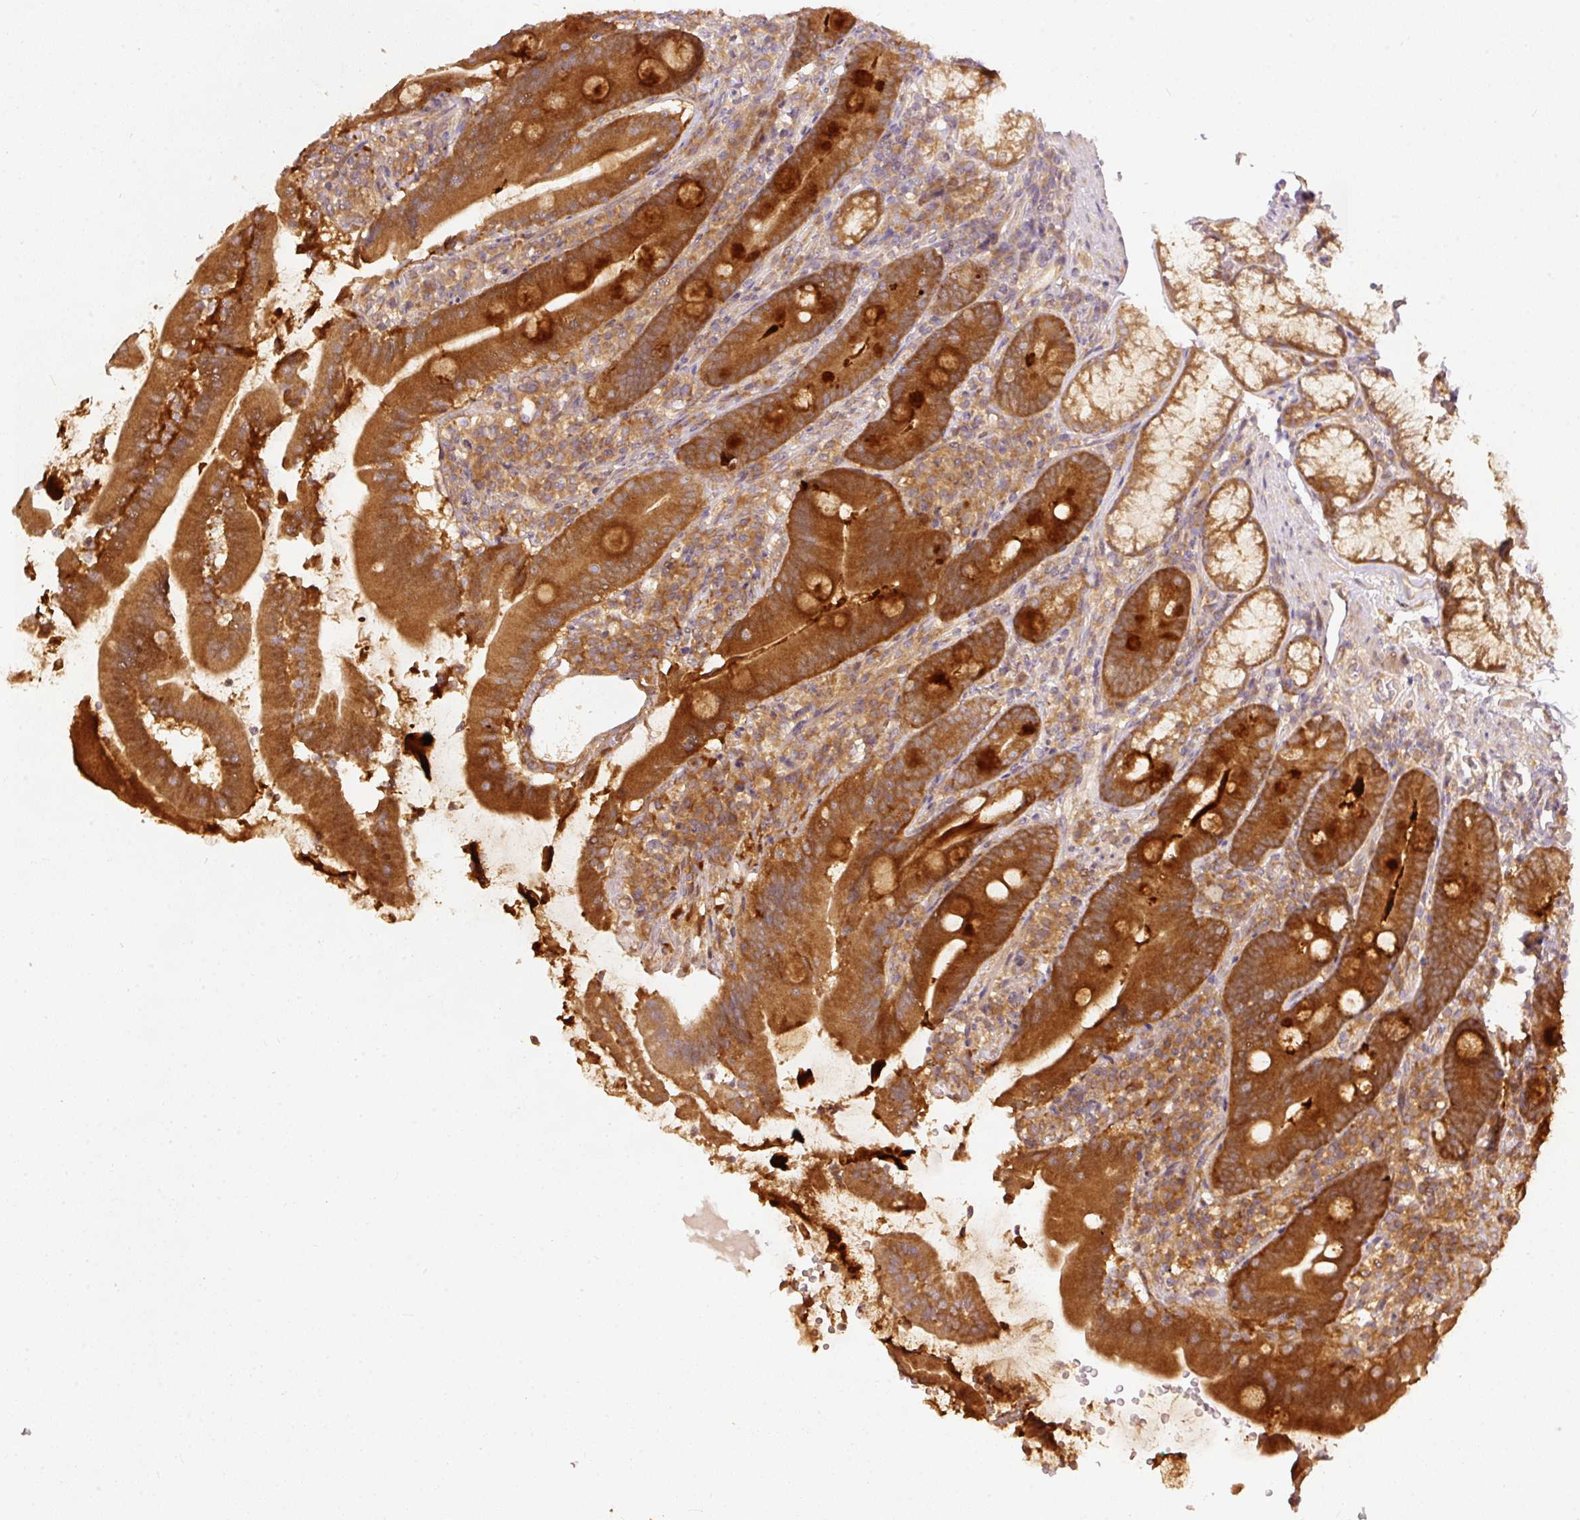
{"staining": {"intensity": "strong", "quantity": ">75%", "location": "cytoplasmic/membranous"}, "tissue": "duodenum", "cell_type": "Glandular cells", "image_type": "normal", "snomed": [{"axis": "morphology", "description": "Normal tissue, NOS"}, {"axis": "topography", "description": "Duodenum"}], "caption": "IHC histopathology image of benign duodenum stained for a protein (brown), which demonstrates high levels of strong cytoplasmic/membranous staining in approximately >75% of glandular cells.", "gene": "EIF3B", "patient": {"sex": "female", "age": 67}}